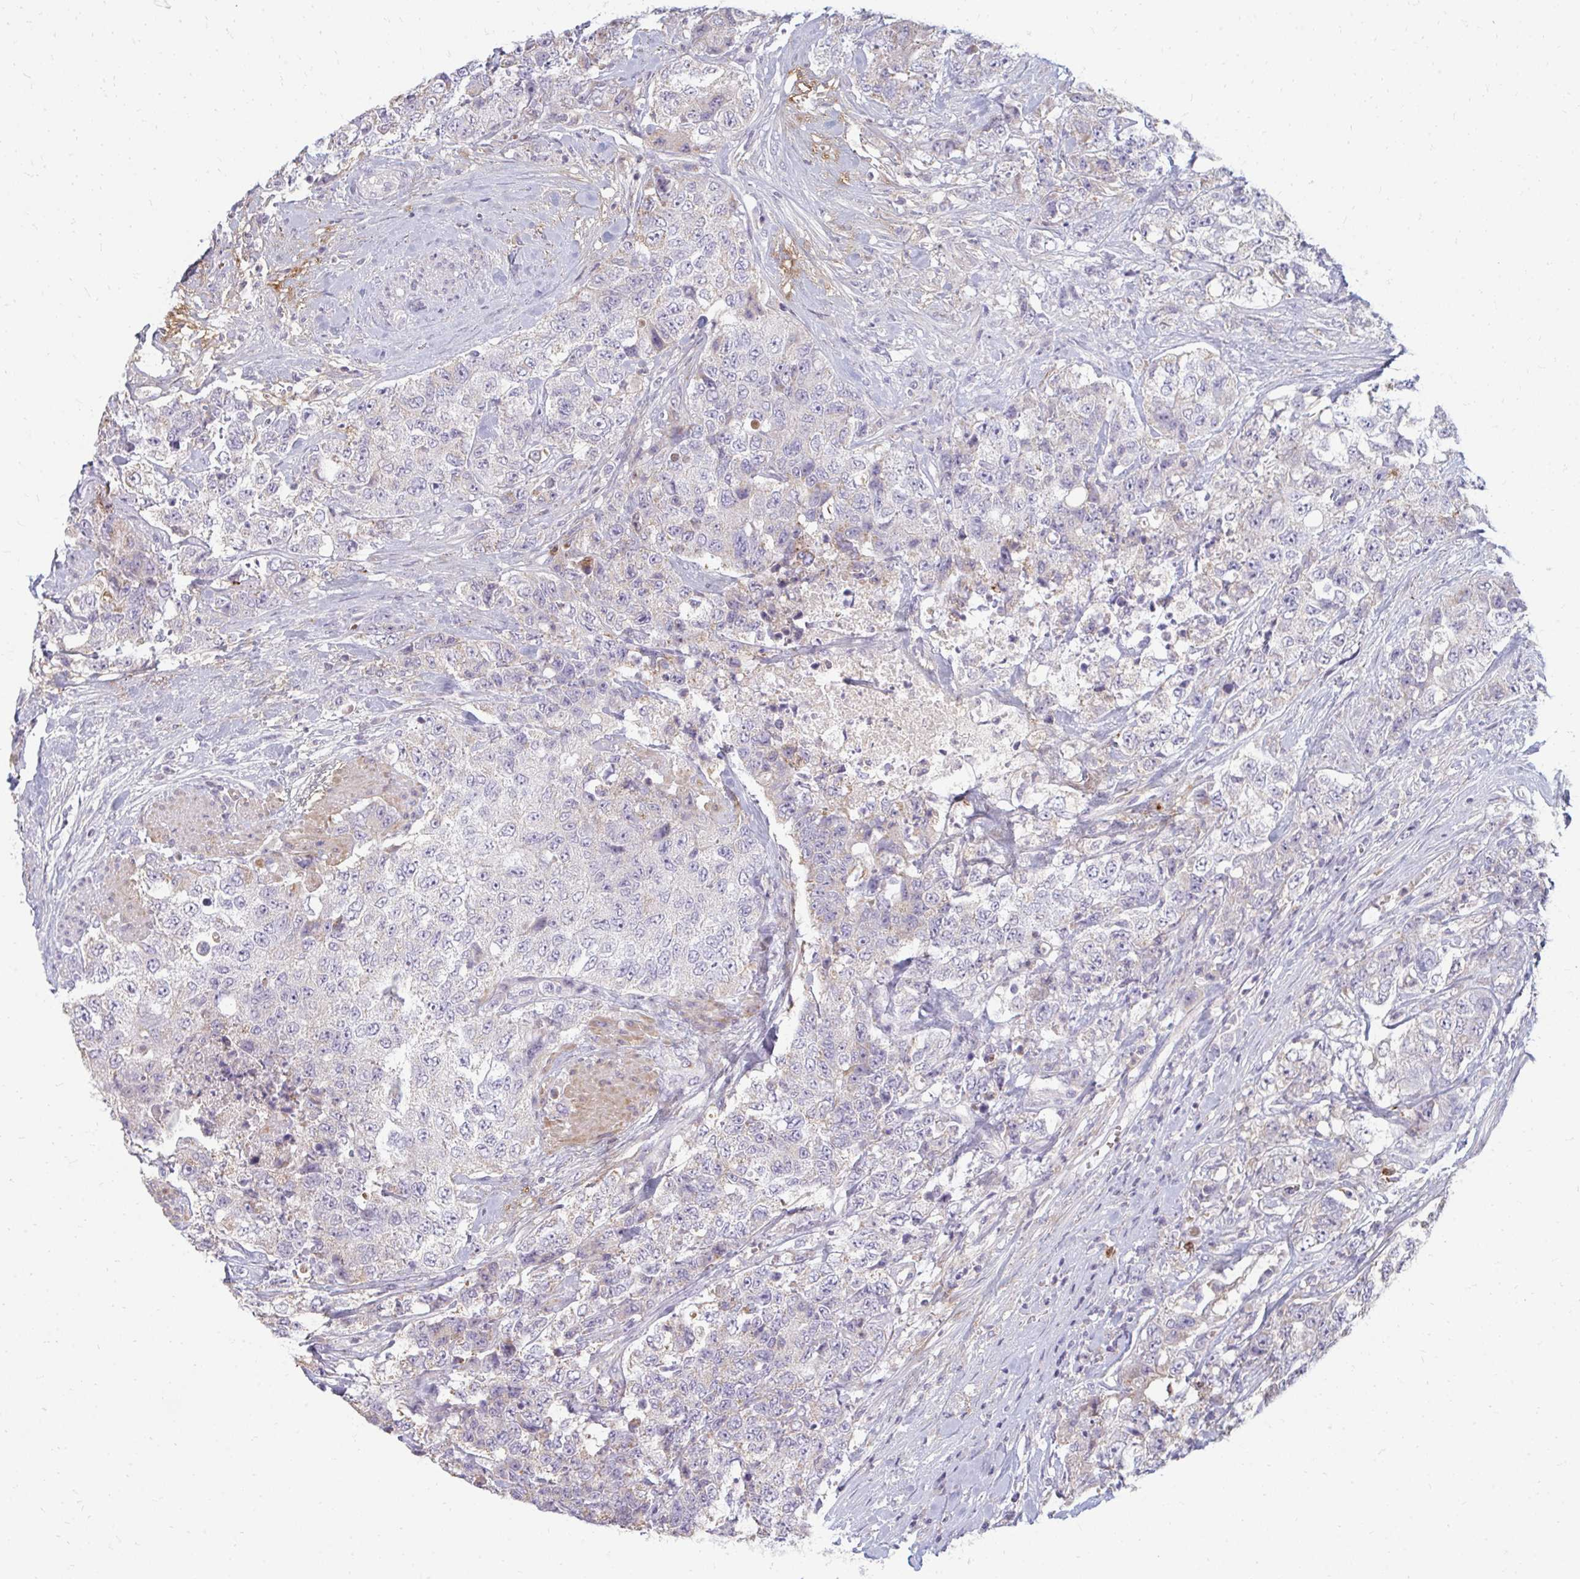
{"staining": {"intensity": "weak", "quantity": "<25%", "location": "cytoplasmic/membranous"}, "tissue": "urothelial cancer", "cell_type": "Tumor cells", "image_type": "cancer", "snomed": [{"axis": "morphology", "description": "Urothelial carcinoma, High grade"}, {"axis": "topography", "description": "Urinary bladder"}], "caption": "Immunohistochemistry (IHC) image of neoplastic tissue: human urothelial cancer stained with DAB (3,3'-diaminobenzidine) shows no significant protein positivity in tumor cells. (DAB (3,3'-diaminobenzidine) IHC visualized using brightfield microscopy, high magnification).", "gene": "RAB33A", "patient": {"sex": "female", "age": 78}}